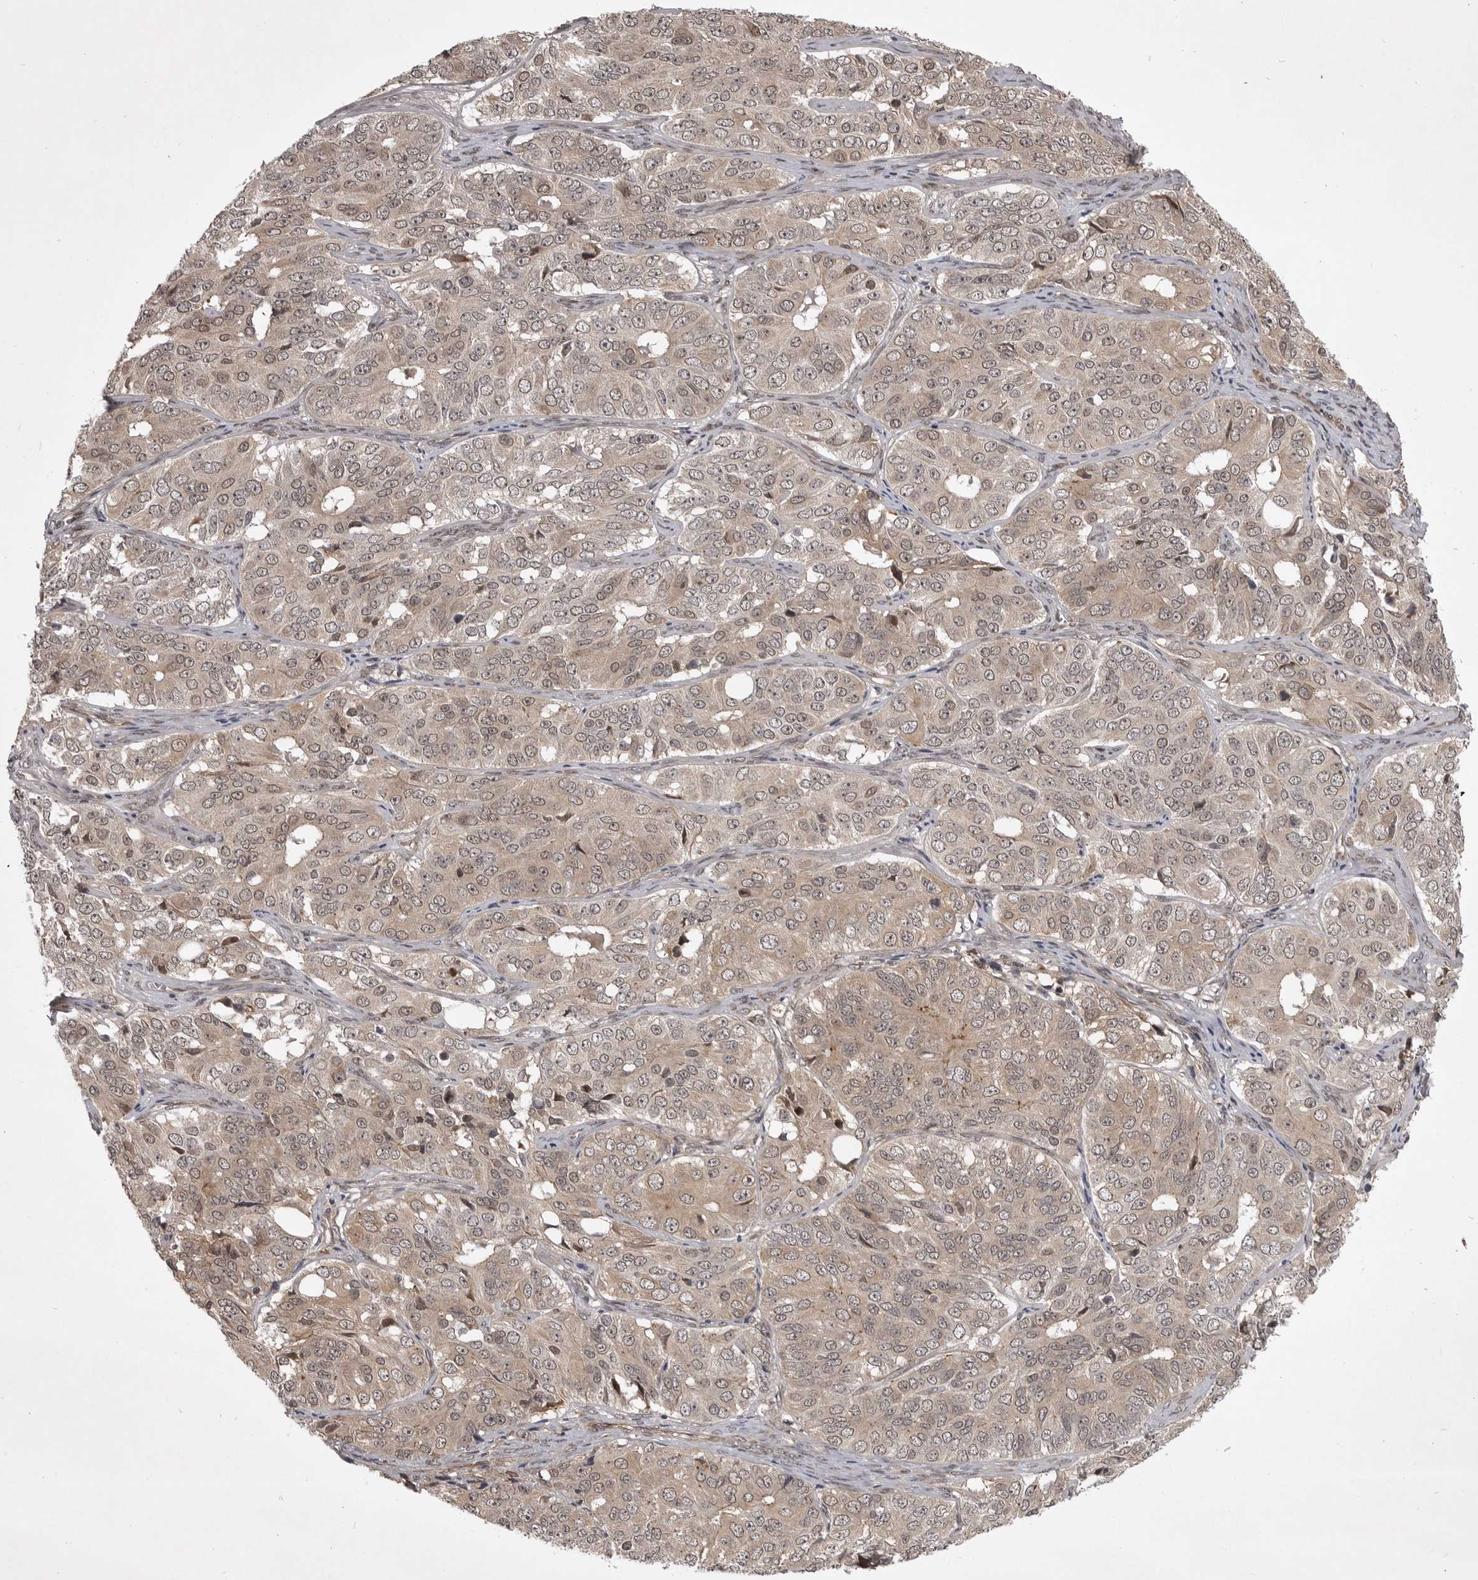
{"staining": {"intensity": "weak", "quantity": ">75%", "location": "cytoplasmic/membranous"}, "tissue": "ovarian cancer", "cell_type": "Tumor cells", "image_type": "cancer", "snomed": [{"axis": "morphology", "description": "Carcinoma, endometroid"}, {"axis": "topography", "description": "Ovary"}], "caption": "Ovarian endometroid carcinoma stained with a brown dye reveals weak cytoplasmic/membranous positive expression in about >75% of tumor cells.", "gene": "SNX16", "patient": {"sex": "female", "age": 51}}